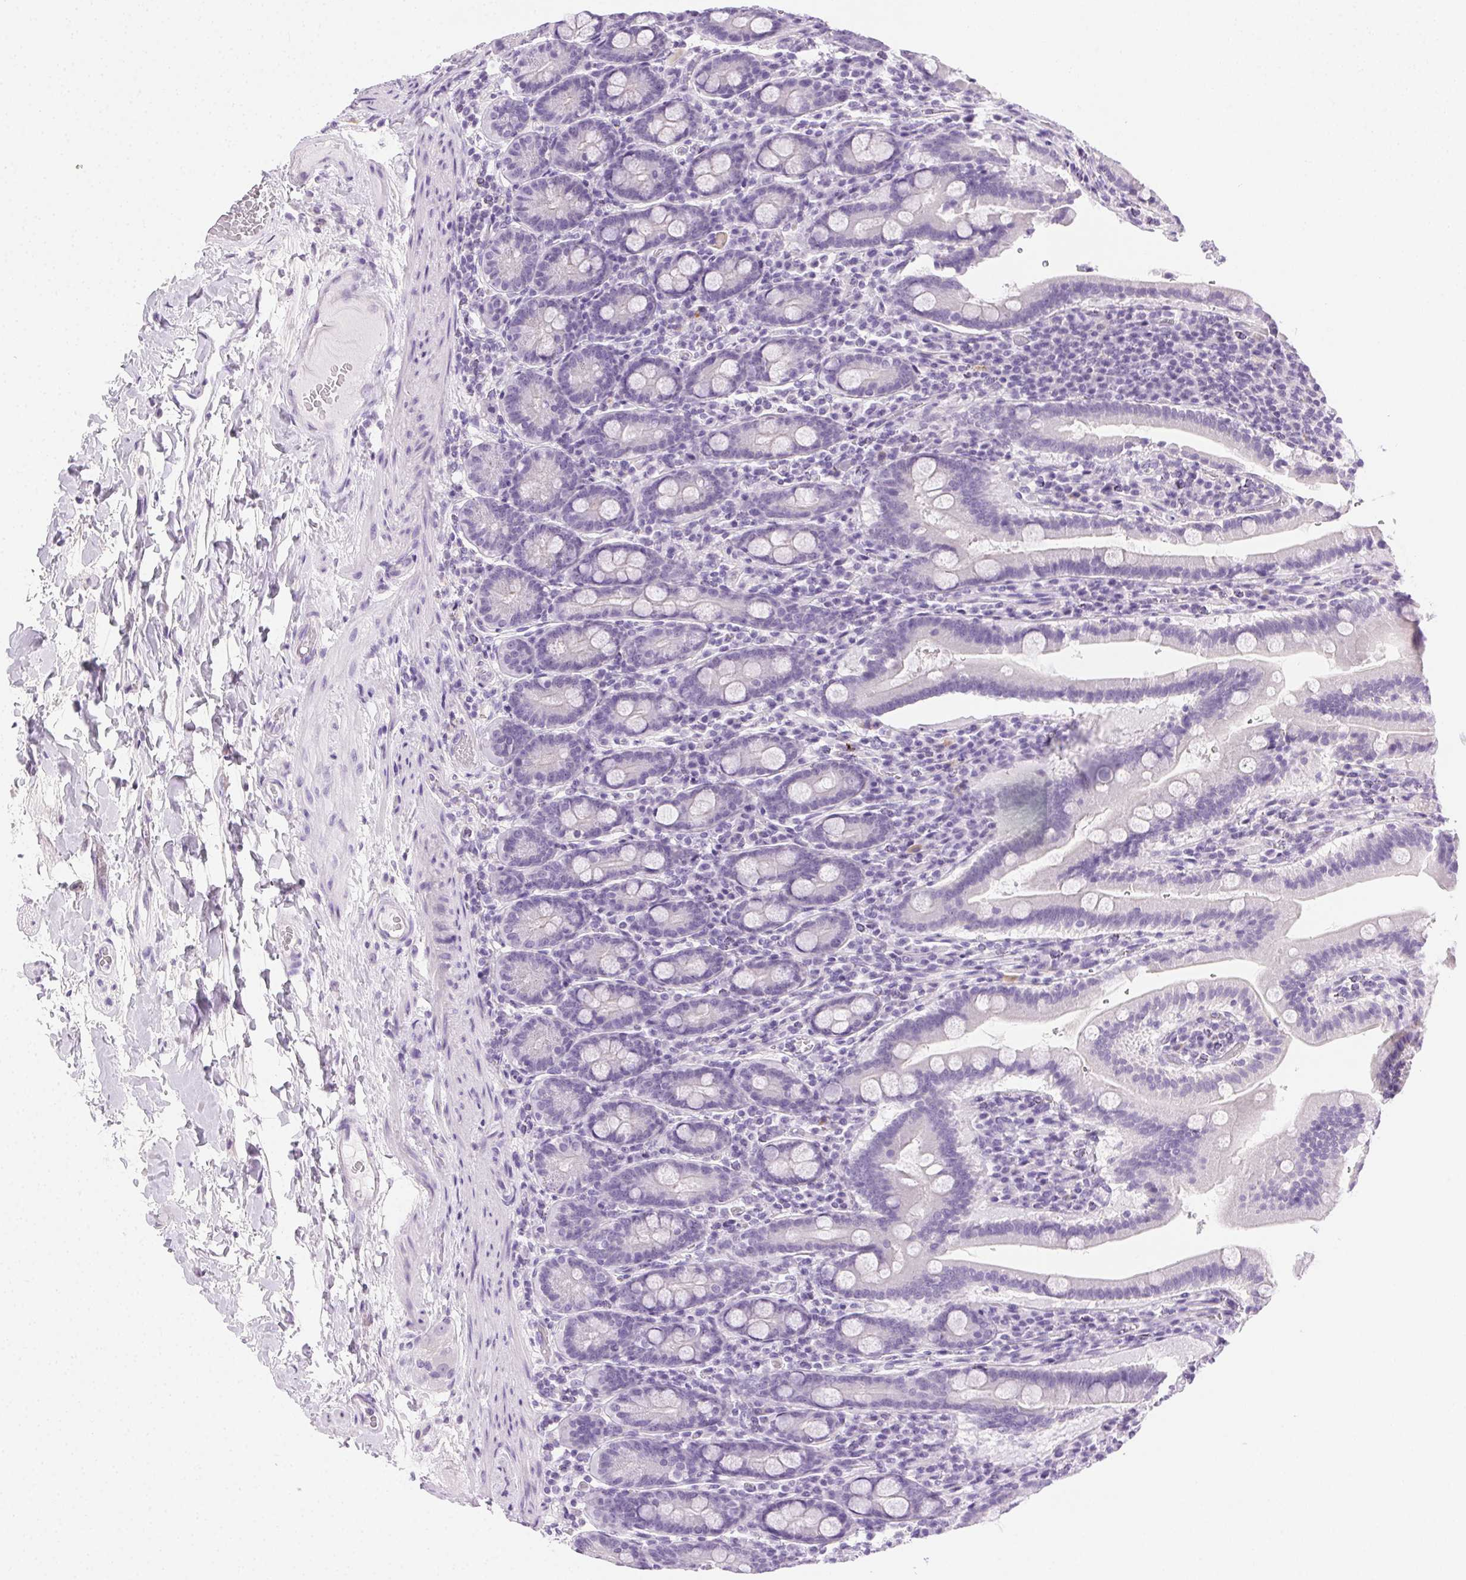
{"staining": {"intensity": "negative", "quantity": "none", "location": "none"}, "tissue": "small intestine", "cell_type": "Glandular cells", "image_type": "normal", "snomed": [{"axis": "morphology", "description": "Normal tissue, NOS"}, {"axis": "topography", "description": "Small intestine"}], "caption": "Protein analysis of normal small intestine reveals no significant positivity in glandular cells.", "gene": "C20orf85", "patient": {"sex": "male", "age": 26}}